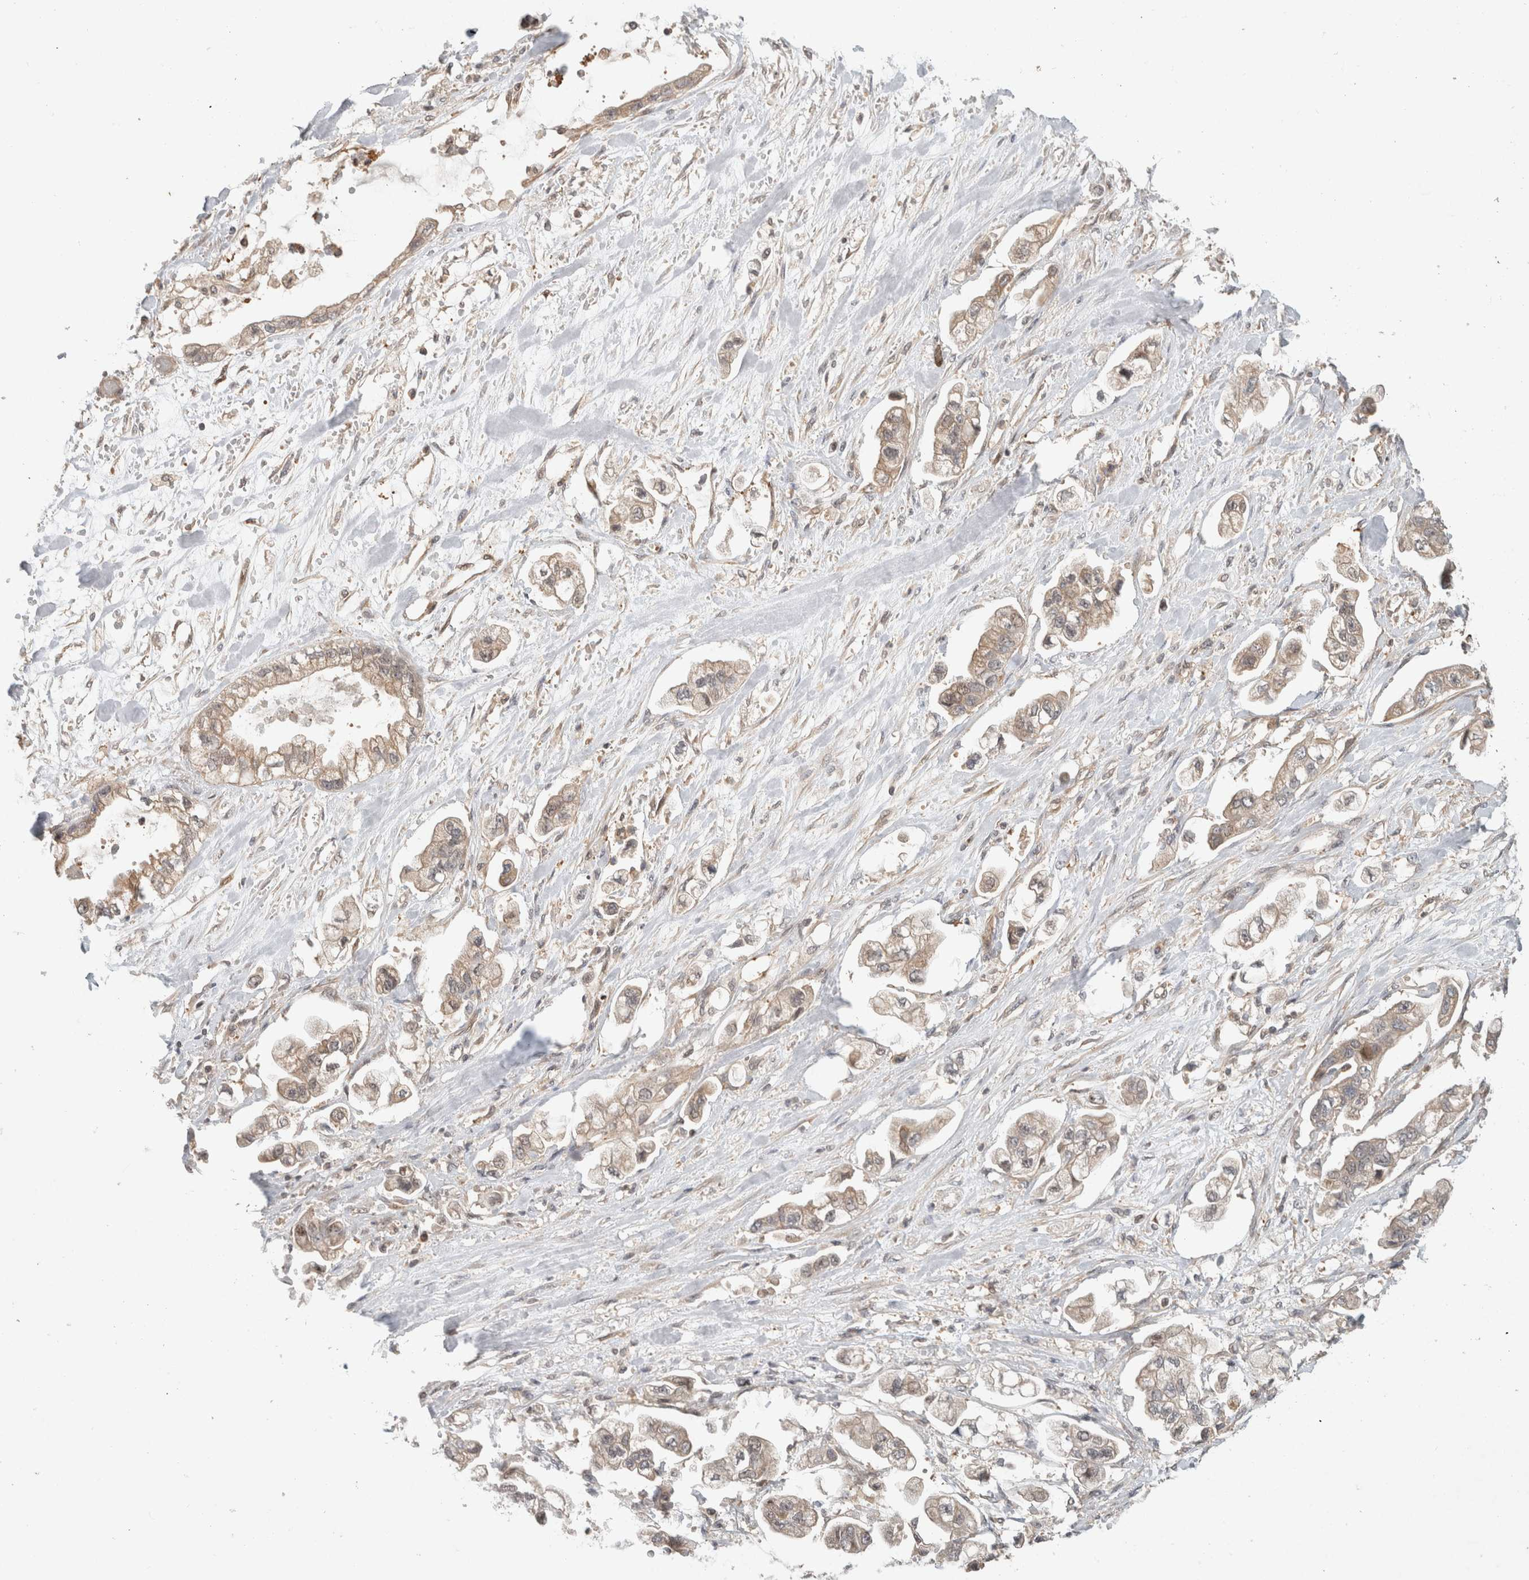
{"staining": {"intensity": "weak", "quantity": ">75%", "location": "cytoplasmic/membranous"}, "tissue": "stomach cancer", "cell_type": "Tumor cells", "image_type": "cancer", "snomed": [{"axis": "morphology", "description": "Normal tissue, NOS"}, {"axis": "morphology", "description": "Adenocarcinoma, NOS"}, {"axis": "topography", "description": "Stomach"}], "caption": "Immunohistochemistry (IHC) of human stomach adenocarcinoma shows low levels of weak cytoplasmic/membranous expression in about >75% of tumor cells.", "gene": "CAAP1", "patient": {"sex": "male", "age": 62}}